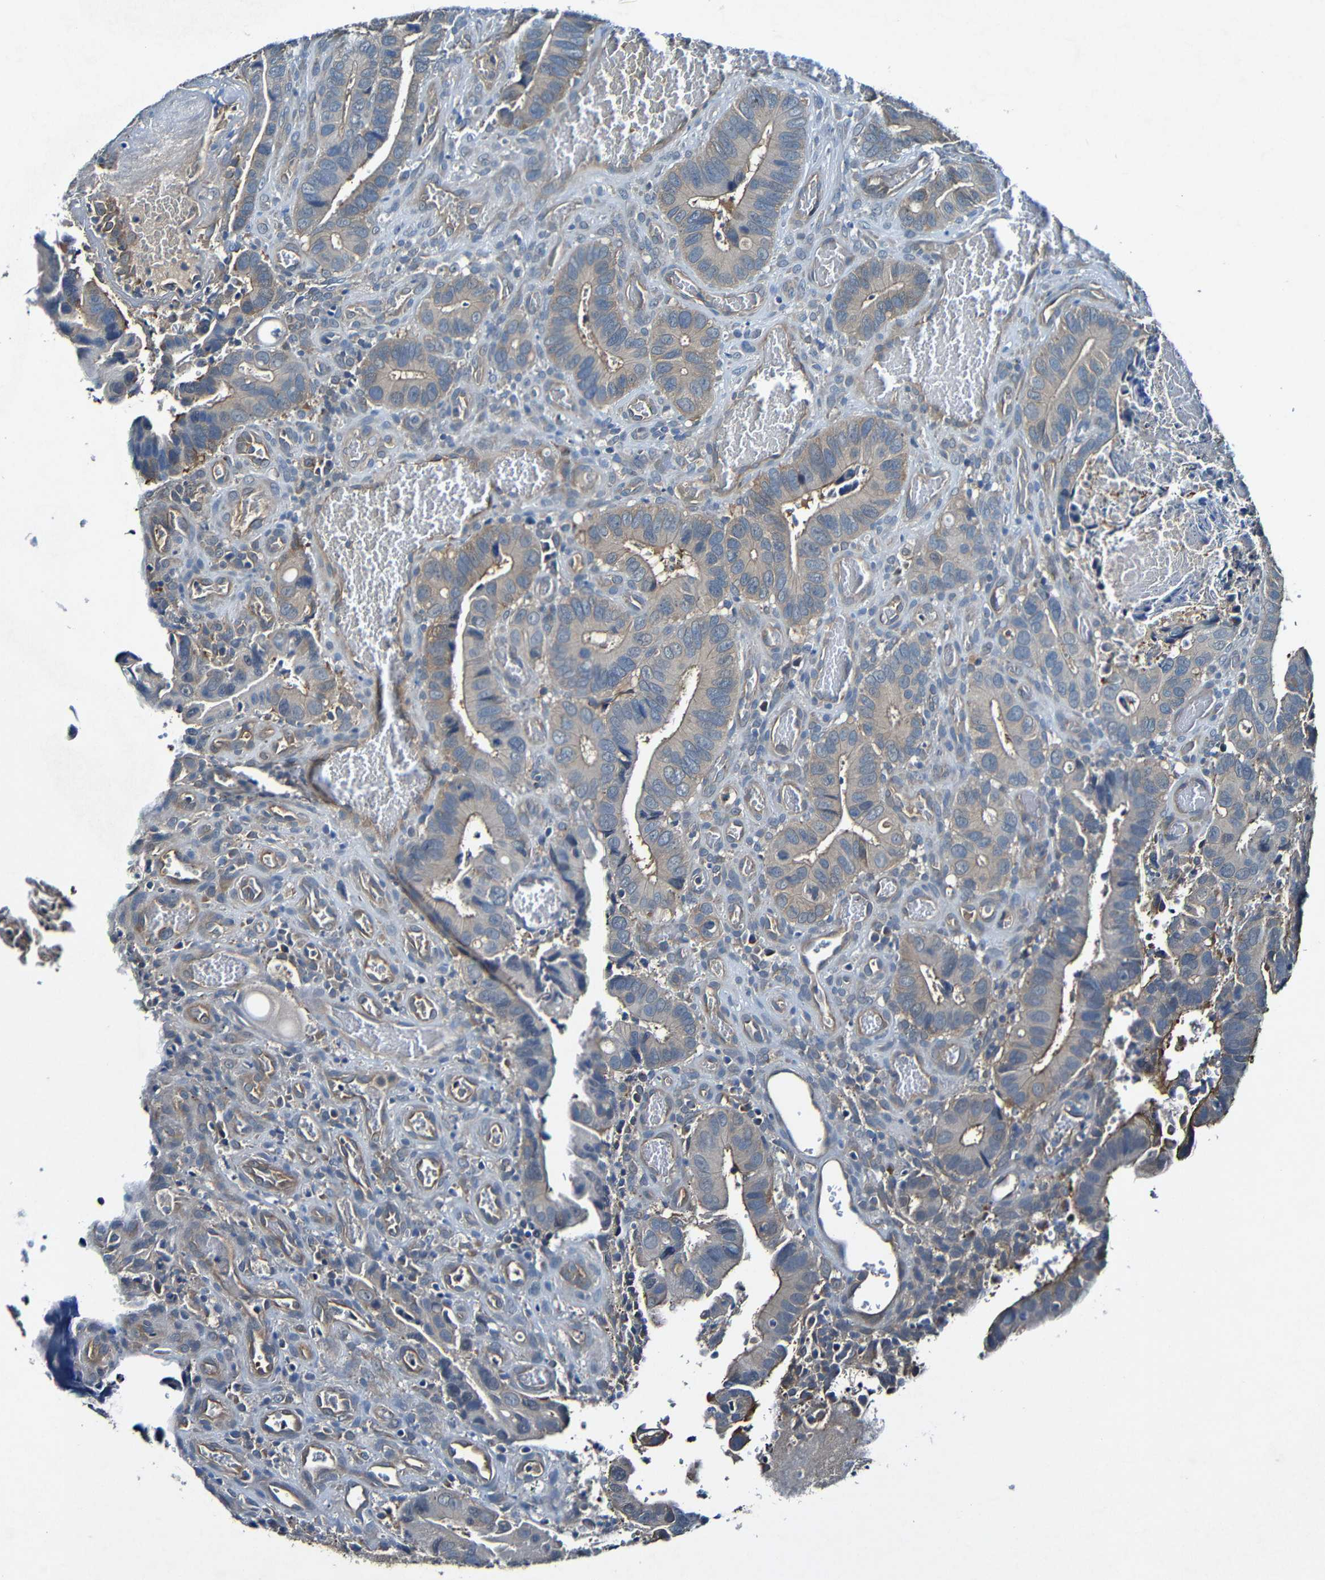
{"staining": {"intensity": "negative", "quantity": "none", "location": "none"}, "tissue": "colorectal cancer", "cell_type": "Tumor cells", "image_type": "cancer", "snomed": [{"axis": "morphology", "description": "Adenocarcinoma, NOS"}, {"axis": "topography", "description": "Colon"}], "caption": "An immunohistochemistry (IHC) histopathology image of colorectal cancer (adenocarcinoma) is shown. There is no staining in tumor cells of colorectal cancer (adenocarcinoma).", "gene": "LRRC70", "patient": {"sex": "male", "age": 72}}